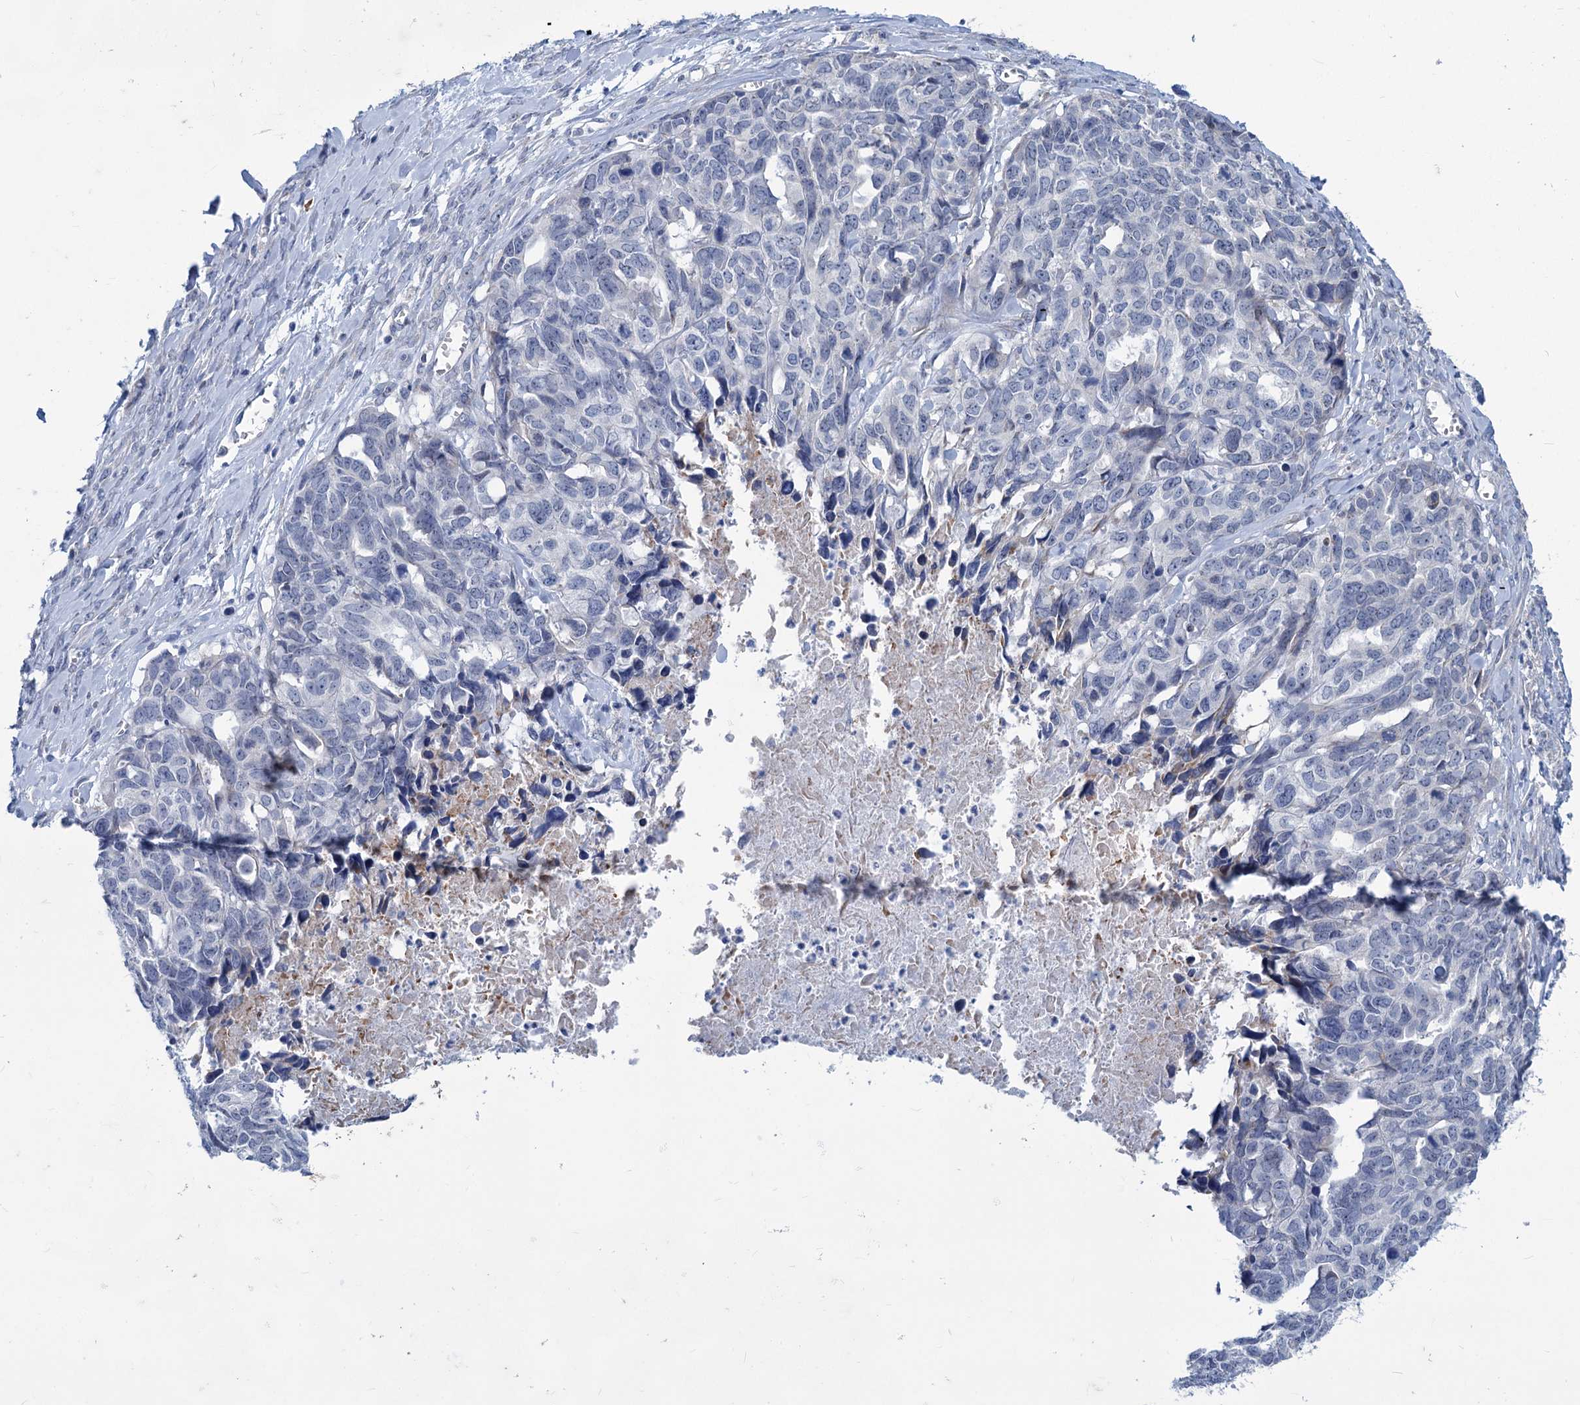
{"staining": {"intensity": "negative", "quantity": "none", "location": "none"}, "tissue": "ovarian cancer", "cell_type": "Tumor cells", "image_type": "cancer", "snomed": [{"axis": "morphology", "description": "Cystadenocarcinoma, serous, NOS"}, {"axis": "topography", "description": "Ovary"}], "caption": "Immunohistochemical staining of ovarian cancer reveals no significant expression in tumor cells.", "gene": "NEU3", "patient": {"sex": "female", "age": 79}}